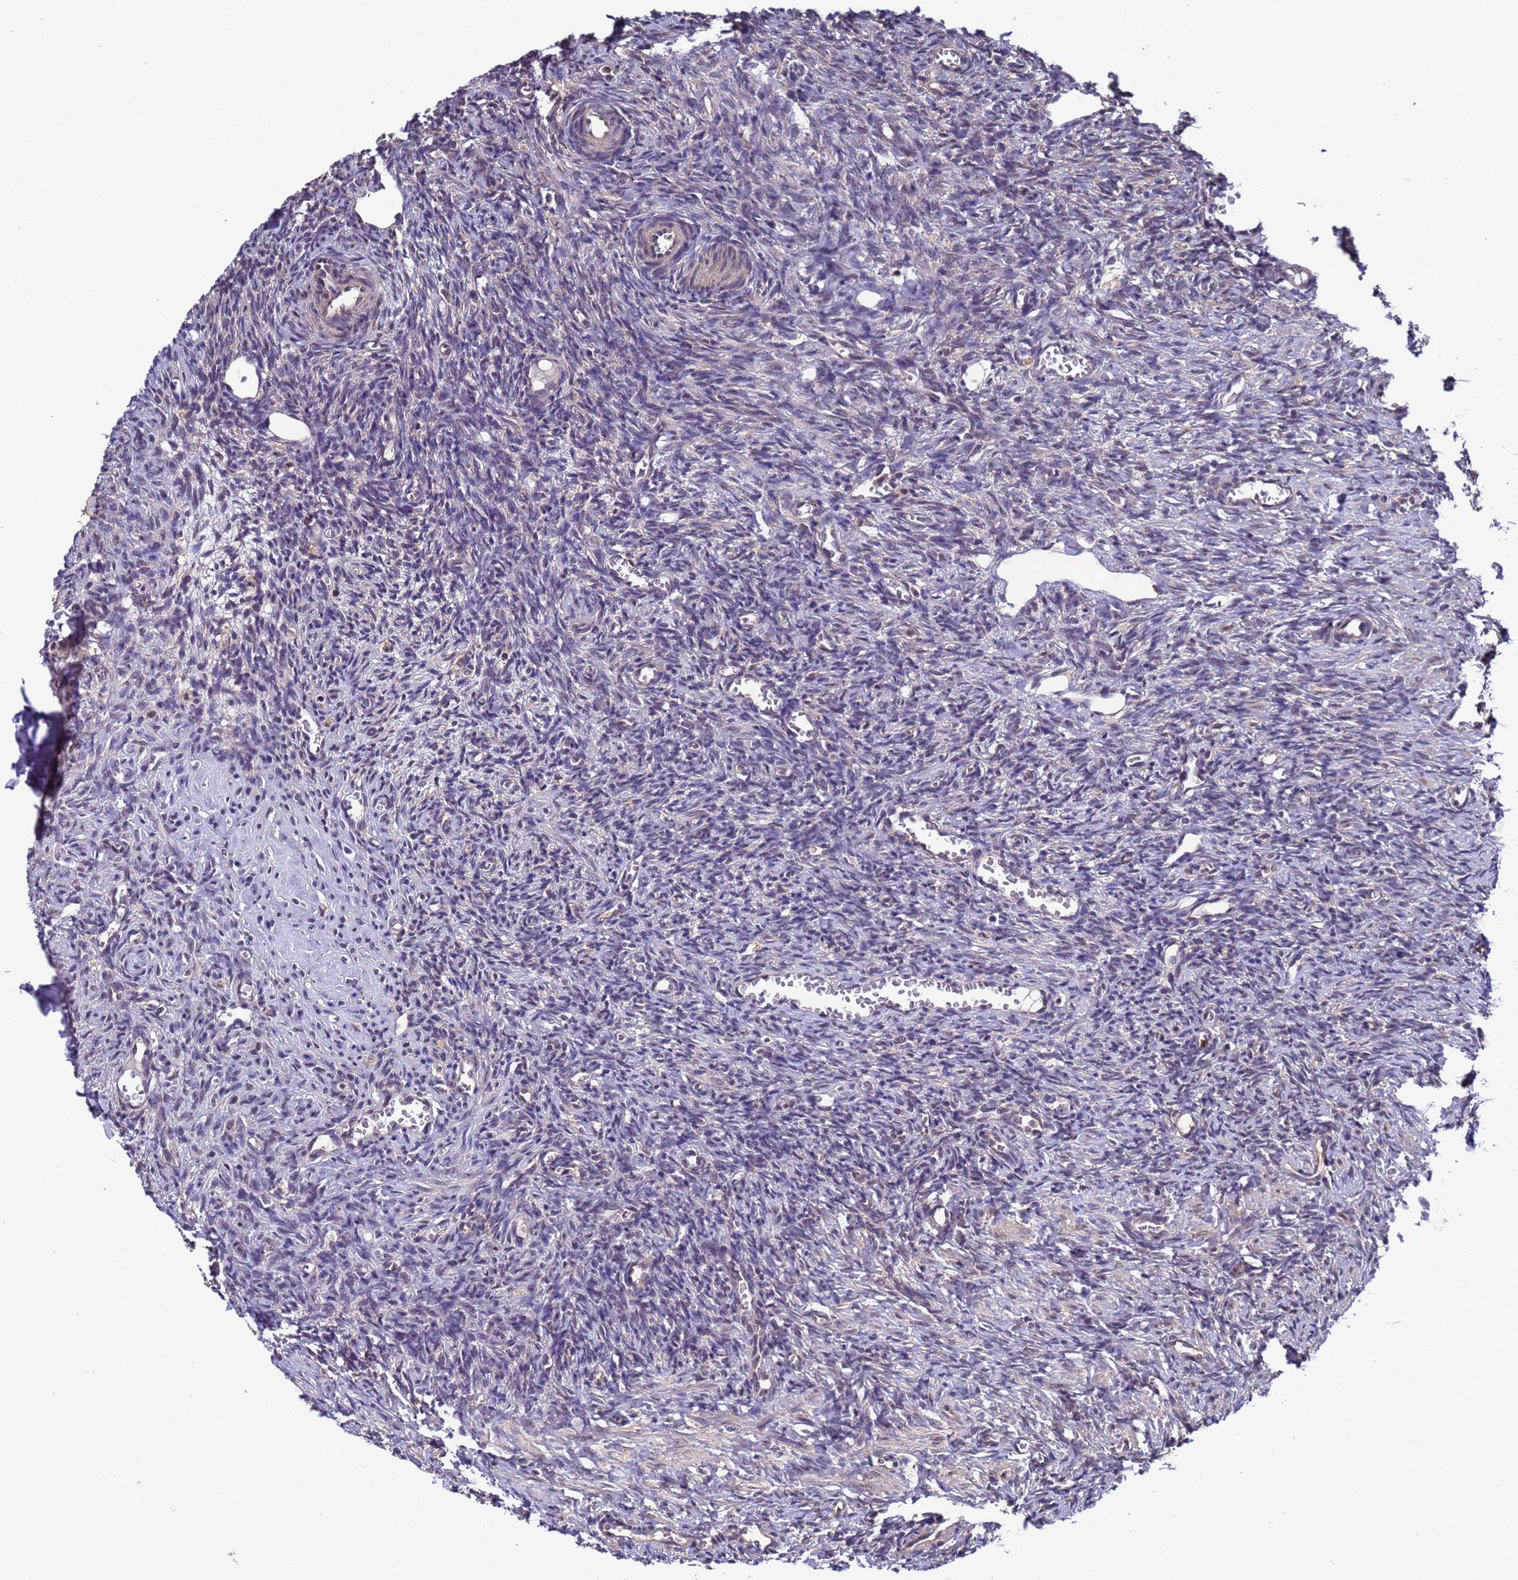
{"staining": {"intensity": "weak", "quantity": ">75%", "location": "cytoplasmic/membranous"}, "tissue": "ovary", "cell_type": "Follicle cells", "image_type": "normal", "snomed": [{"axis": "morphology", "description": "Normal tissue, NOS"}, {"axis": "topography", "description": "Ovary"}], "caption": "Immunohistochemistry (DAB (3,3'-diaminobenzidine)) staining of normal ovary reveals weak cytoplasmic/membranous protein positivity in approximately >75% of follicle cells.", "gene": "ZFP69B", "patient": {"sex": "female", "age": 27}}